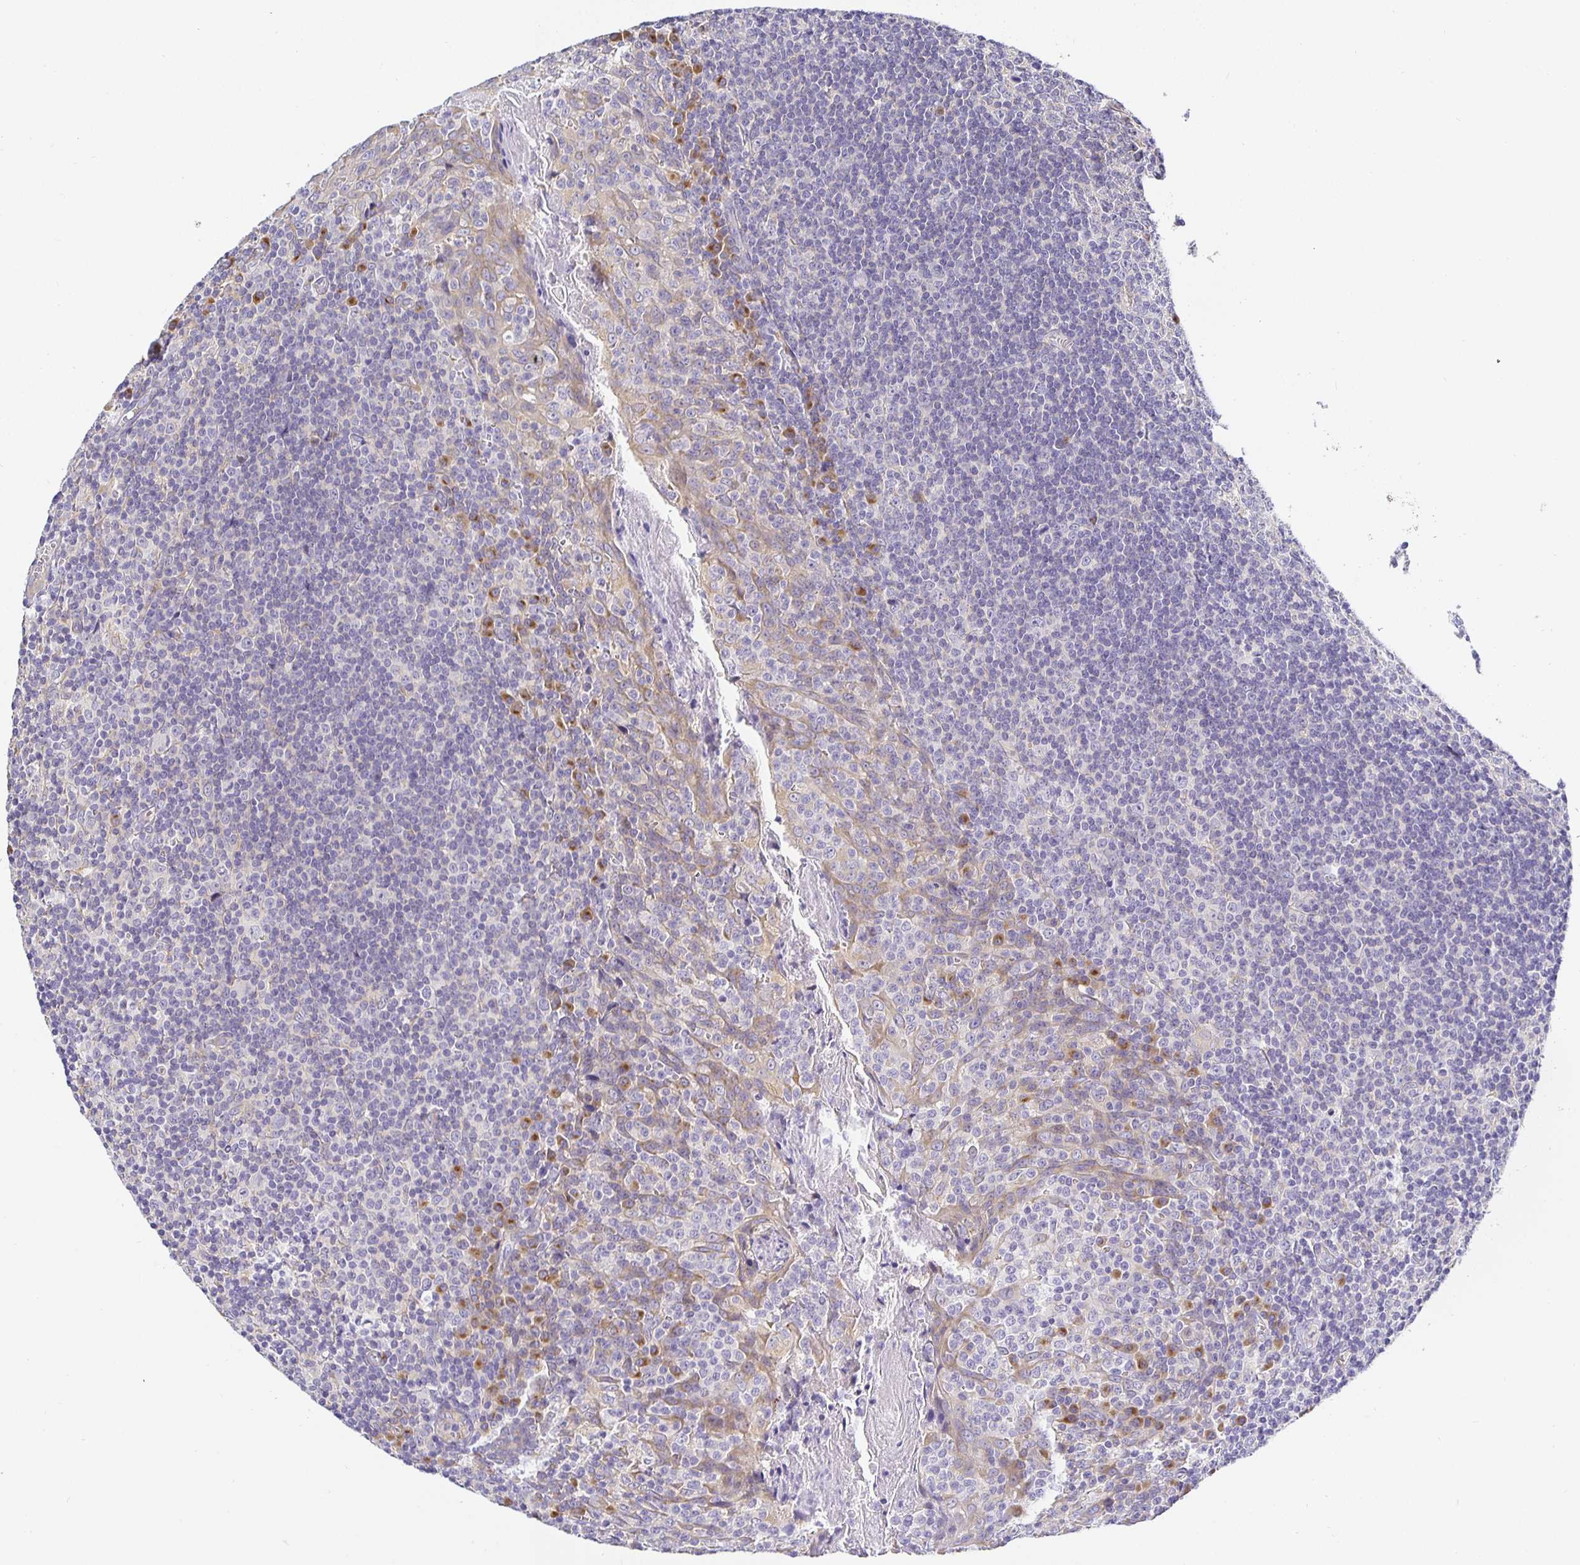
{"staining": {"intensity": "moderate", "quantity": "<25%", "location": "cytoplasmic/membranous"}, "tissue": "tonsil", "cell_type": "Germinal center cells", "image_type": "normal", "snomed": [{"axis": "morphology", "description": "Normal tissue, NOS"}, {"axis": "topography", "description": "Tonsil"}], "caption": "Germinal center cells demonstrate moderate cytoplasmic/membranous expression in about <25% of cells in normal tonsil. The protein of interest is stained brown, and the nuclei are stained in blue (DAB (3,3'-diaminobenzidine) IHC with brightfield microscopy, high magnification).", "gene": "OPALIN", "patient": {"sex": "male", "age": 27}}